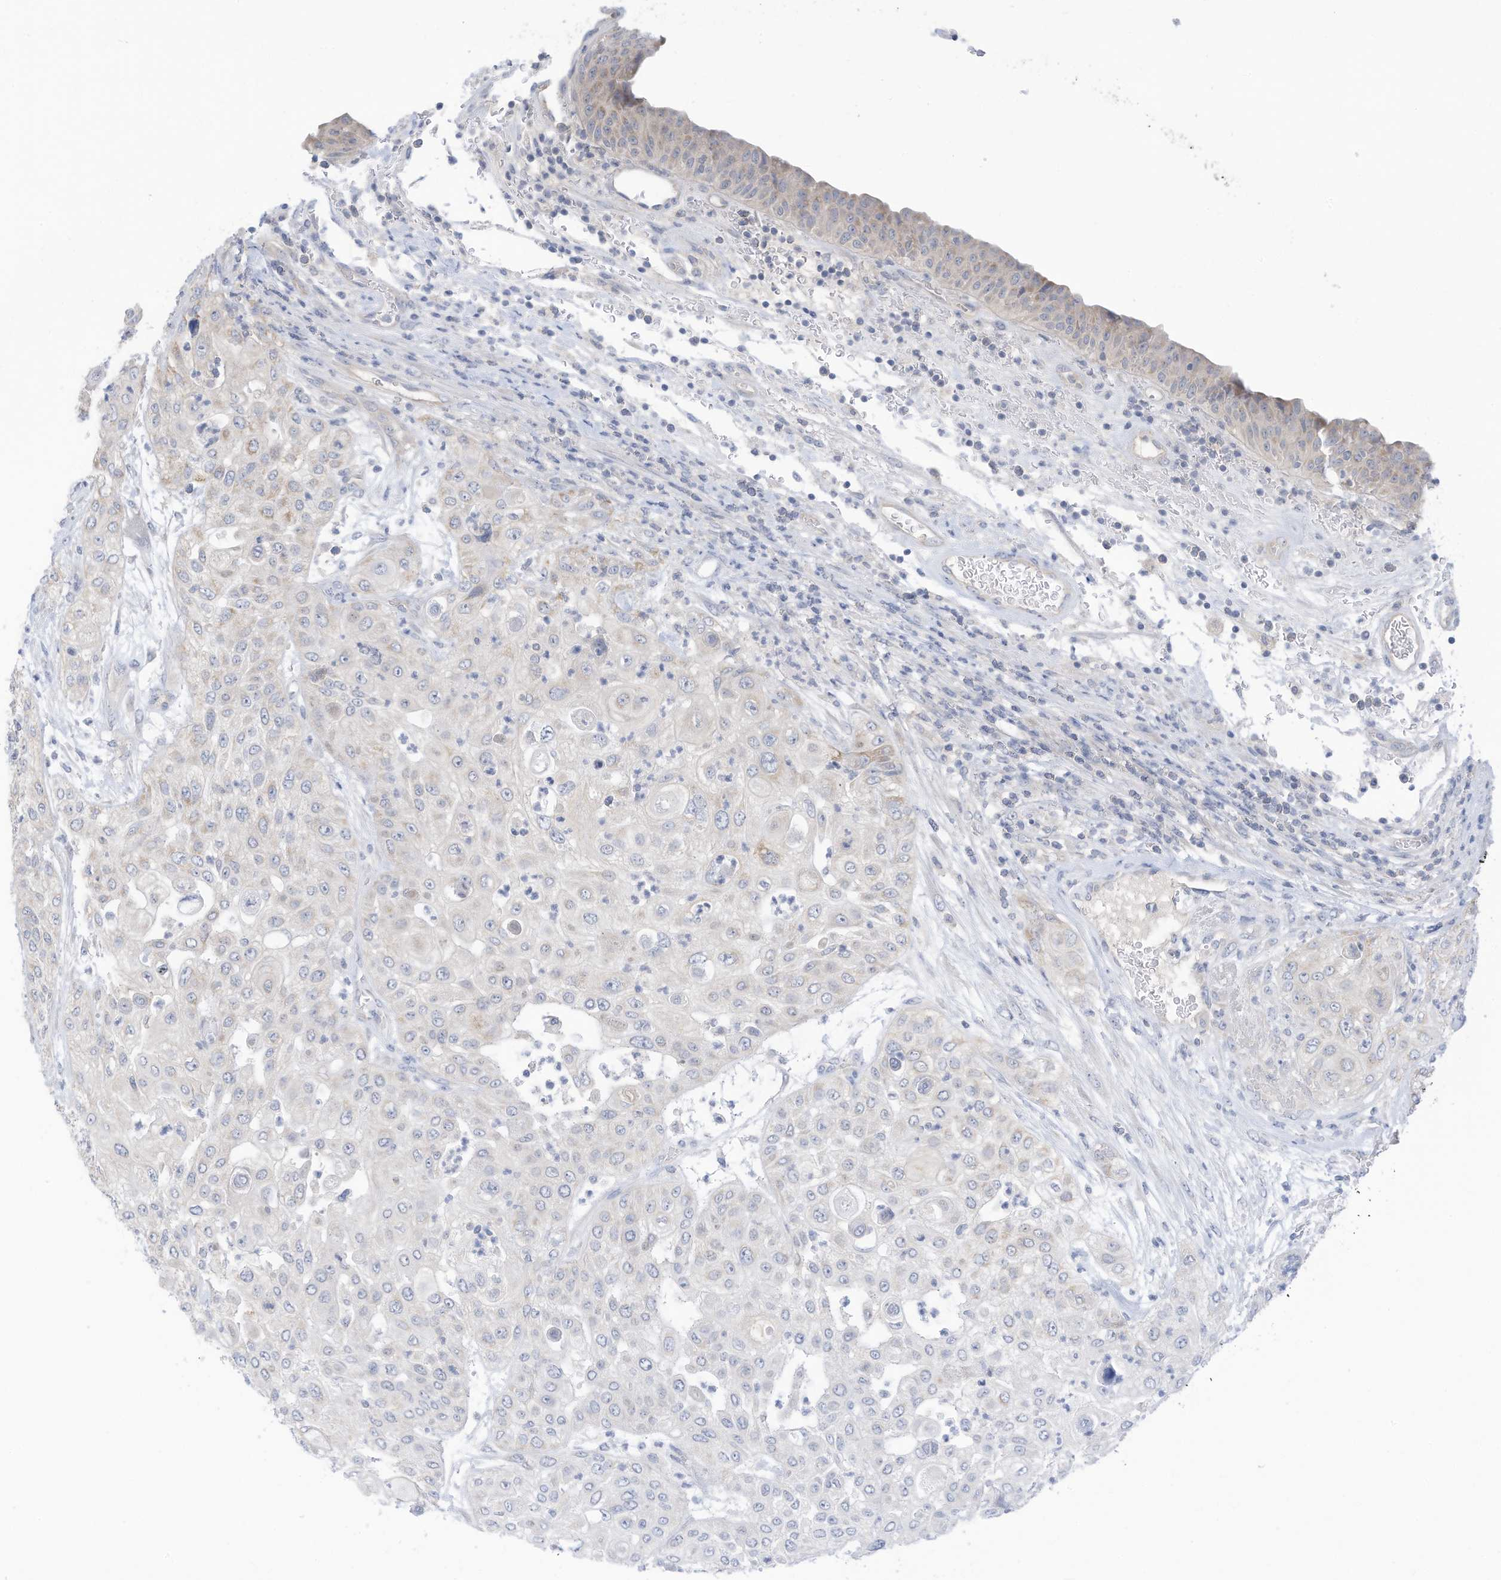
{"staining": {"intensity": "negative", "quantity": "none", "location": "none"}, "tissue": "urothelial cancer", "cell_type": "Tumor cells", "image_type": "cancer", "snomed": [{"axis": "morphology", "description": "Urothelial carcinoma, High grade"}, {"axis": "topography", "description": "Urinary bladder"}], "caption": "Image shows no protein staining in tumor cells of high-grade urothelial carcinoma tissue.", "gene": "SCGB1D2", "patient": {"sex": "female", "age": 79}}